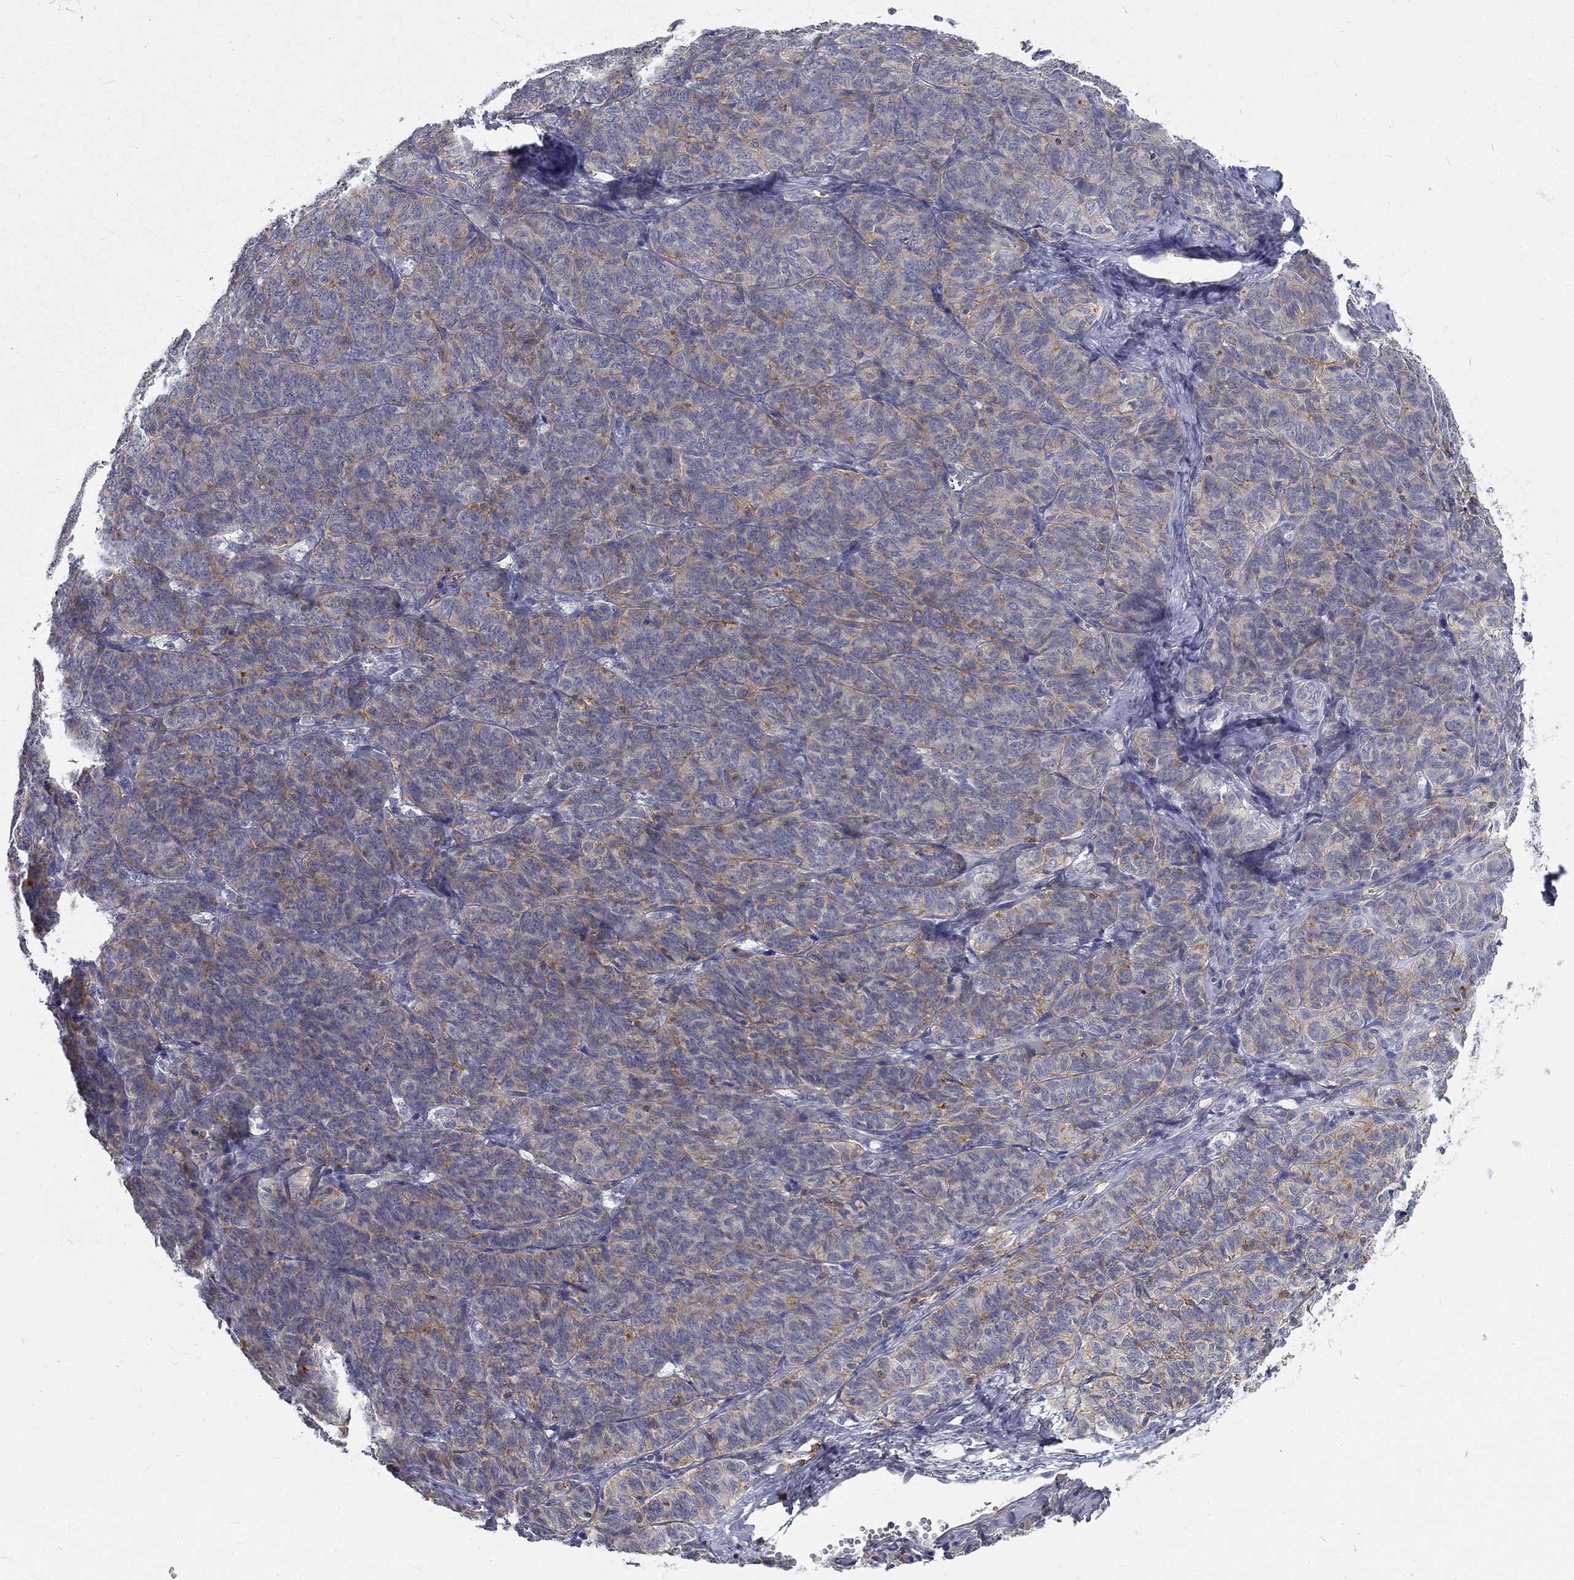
{"staining": {"intensity": "weak", "quantity": "25%-75%", "location": "cytoplasmic/membranous"}, "tissue": "ovarian cancer", "cell_type": "Tumor cells", "image_type": "cancer", "snomed": [{"axis": "morphology", "description": "Carcinoma, endometroid"}, {"axis": "topography", "description": "Ovary"}], "caption": "Immunohistochemistry (IHC) (DAB) staining of ovarian cancer (endometroid carcinoma) exhibits weak cytoplasmic/membranous protein expression in about 25%-75% of tumor cells.", "gene": "MTMR11", "patient": {"sex": "female", "age": 80}}